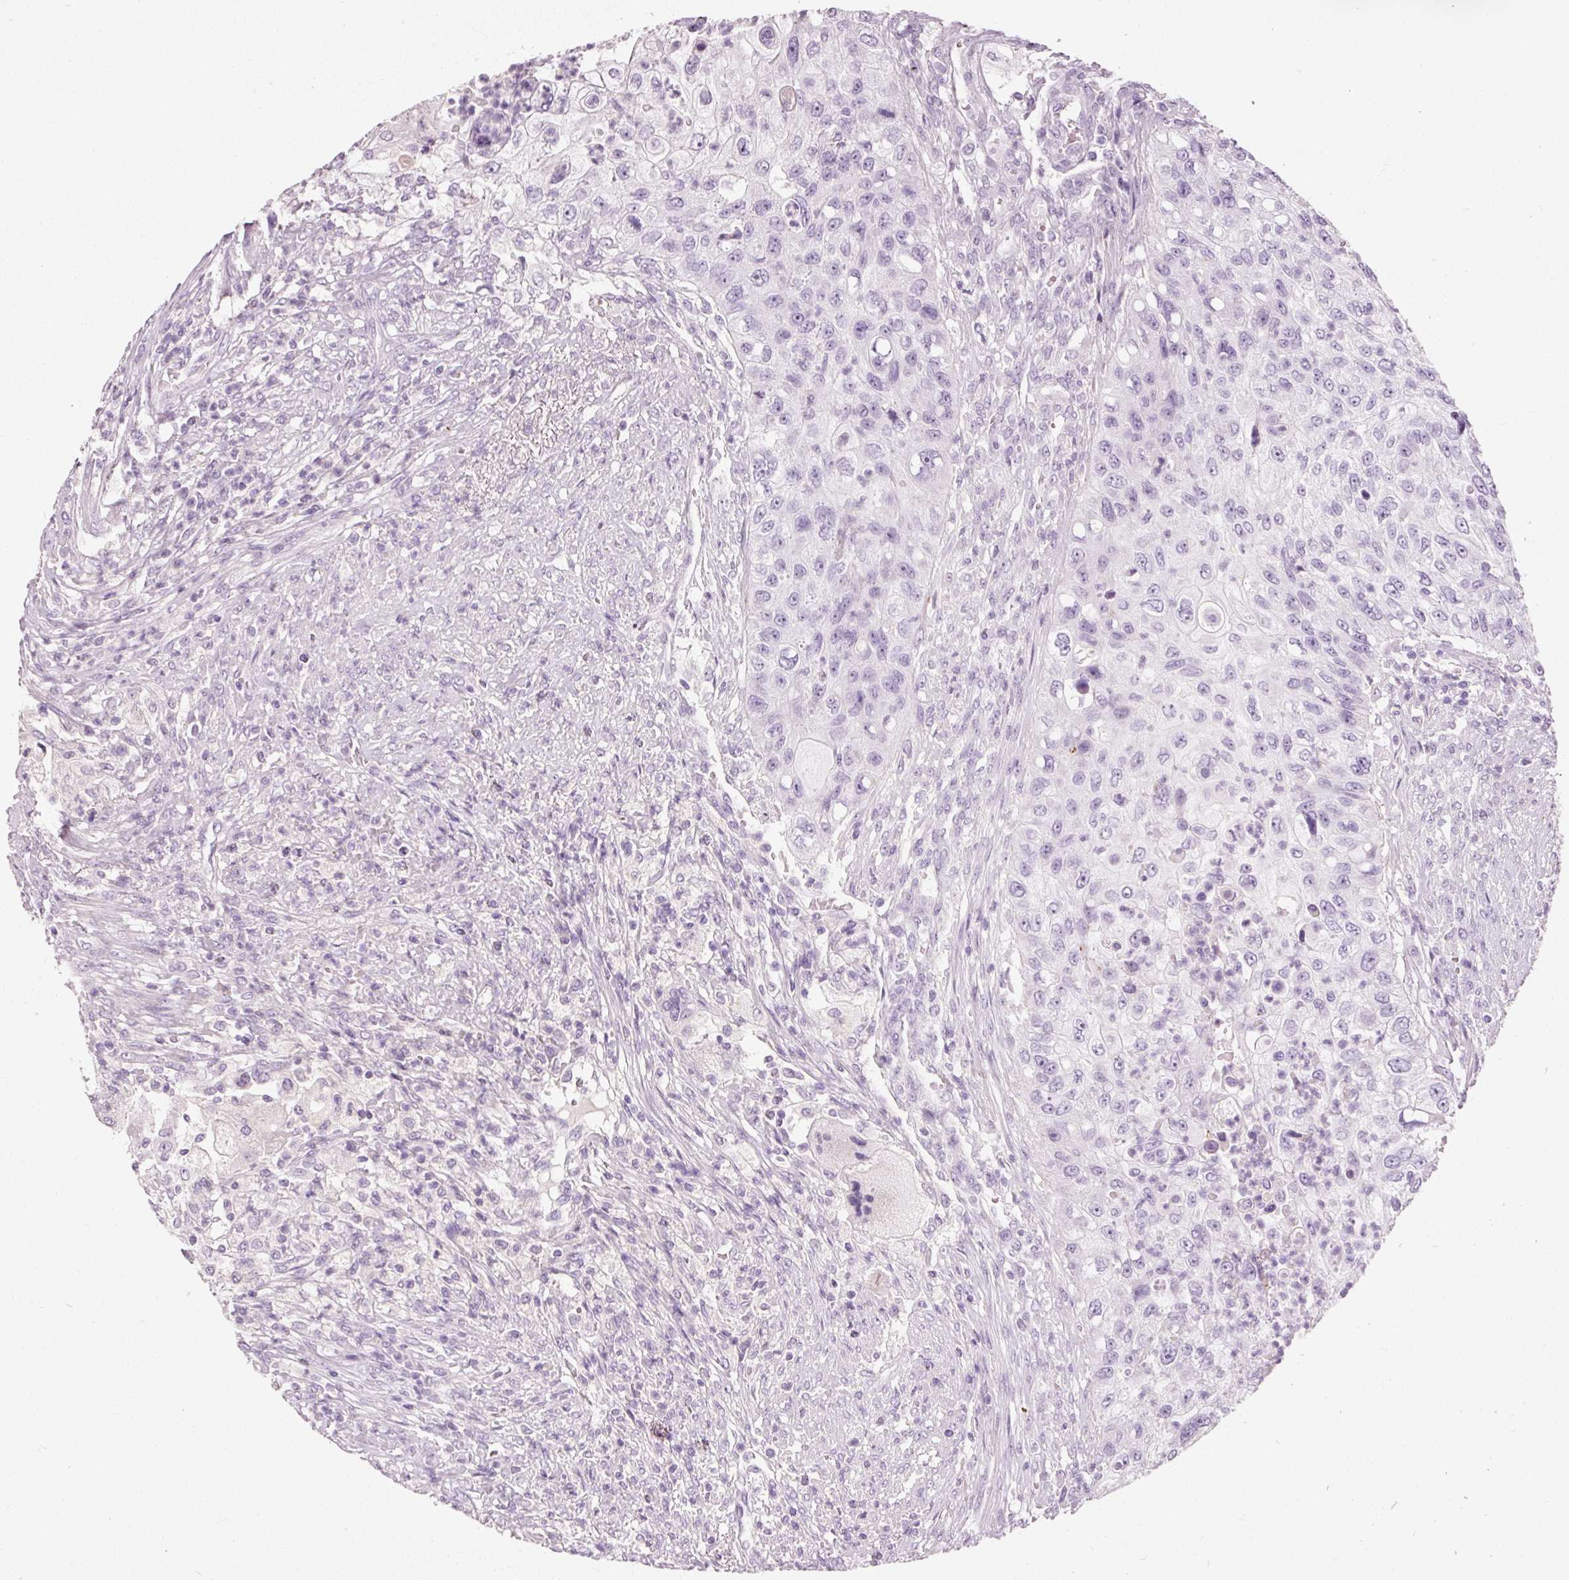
{"staining": {"intensity": "negative", "quantity": "none", "location": "none"}, "tissue": "urothelial cancer", "cell_type": "Tumor cells", "image_type": "cancer", "snomed": [{"axis": "morphology", "description": "Urothelial carcinoma, High grade"}, {"axis": "topography", "description": "Urinary bladder"}], "caption": "The micrograph reveals no significant positivity in tumor cells of urothelial cancer.", "gene": "MUC5AC", "patient": {"sex": "female", "age": 60}}